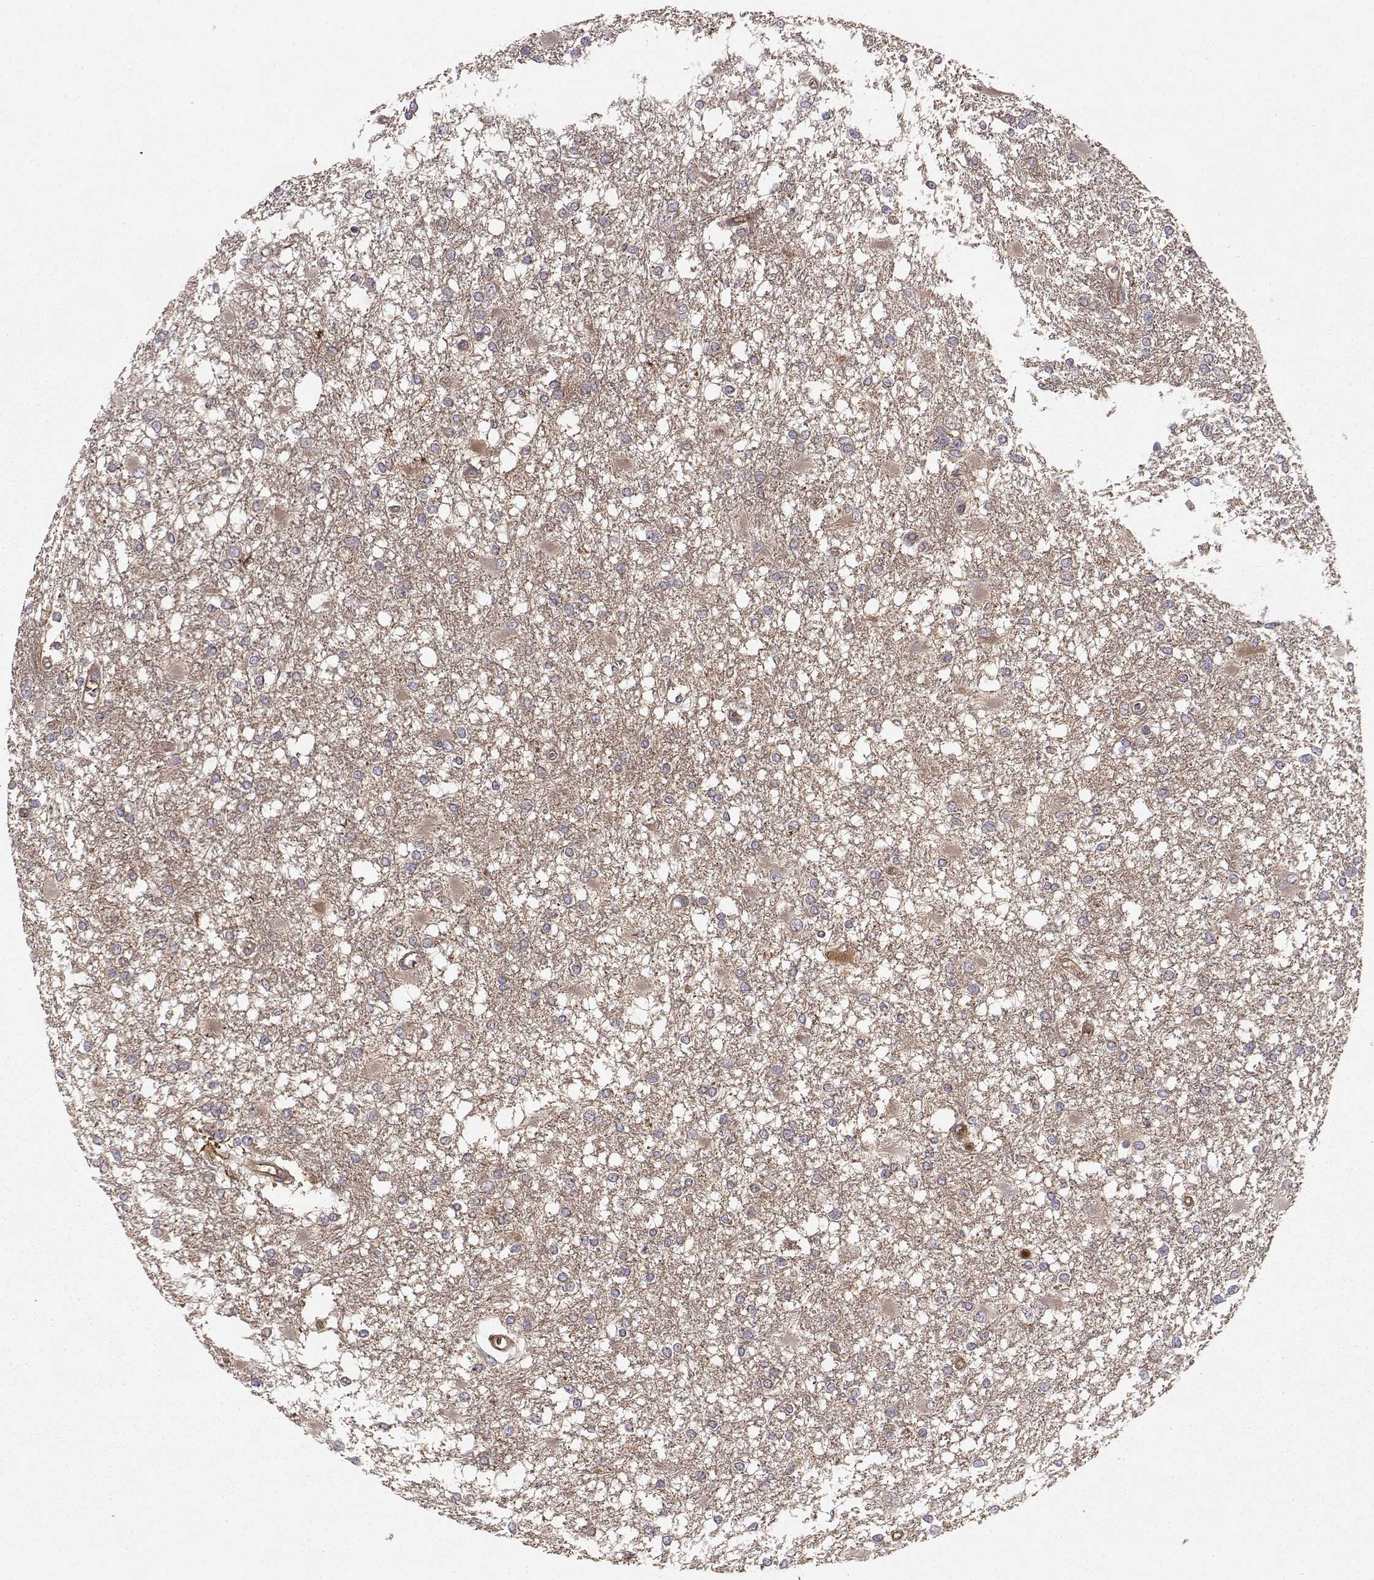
{"staining": {"intensity": "negative", "quantity": "none", "location": "none"}, "tissue": "glioma", "cell_type": "Tumor cells", "image_type": "cancer", "snomed": [{"axis": "morphology", "description": "Glioma, malignant, High grade"}, {"axis": "topography", "description": "Cerebral cortex"}], "caption": "An immunohistochemistry (IHC) histopathology image of glioma is shown. There is no staining in tumor cells of glioma.", "gene": "WNT6", "patient": {"sex": "male", "age": 79}}